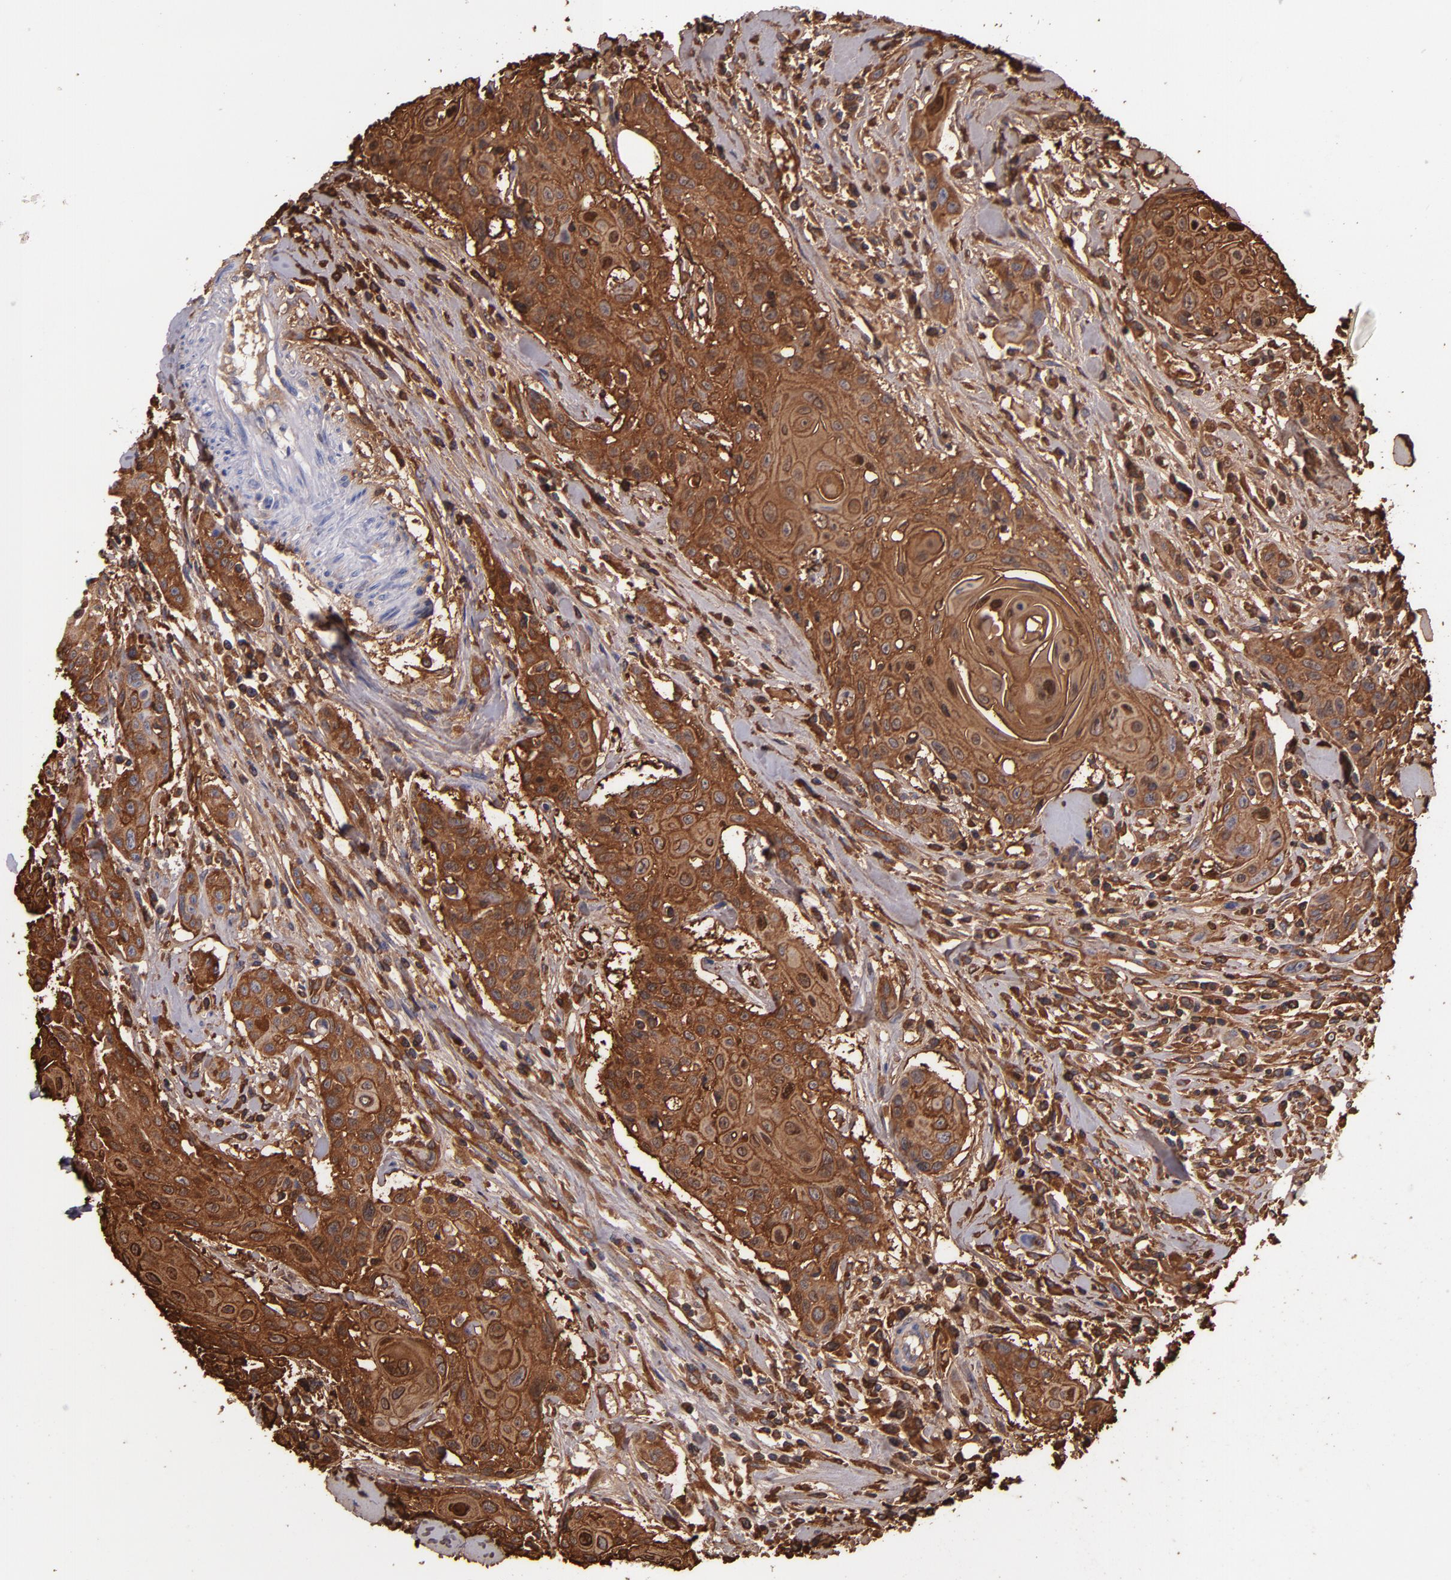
{"staining": {"intensity": "strong", "quantity": ">75%", "location": "cytoplasmic/membranous"}, "tissue": "head and neck cancer", "cell_type": "Tumor cells", "image_type": "cancer", "snomed": [{"axis": "morphology", "description": "Squamous cell carcinoma, NOS"}, {"axis": "morphology", "description": "Squamous cell carcinoma, metastatic, NOS"}, {"axis": "topography", "description": "Lymph node"}, {"axis": "topography", "description": "Salivary gland"}, {"axis": "topography", "description": "Head-Neck"}], "caption": "Immunohistochemistry photomicrograph of squamous cell carcinoma (head and neck) stained for a protein (brown), which shows high levels of strong cytoplasmic/membranous staining in approximately >75% of tumor cells.", "gene": "IVL", "patient": {"sex": "female", "age": 74}}